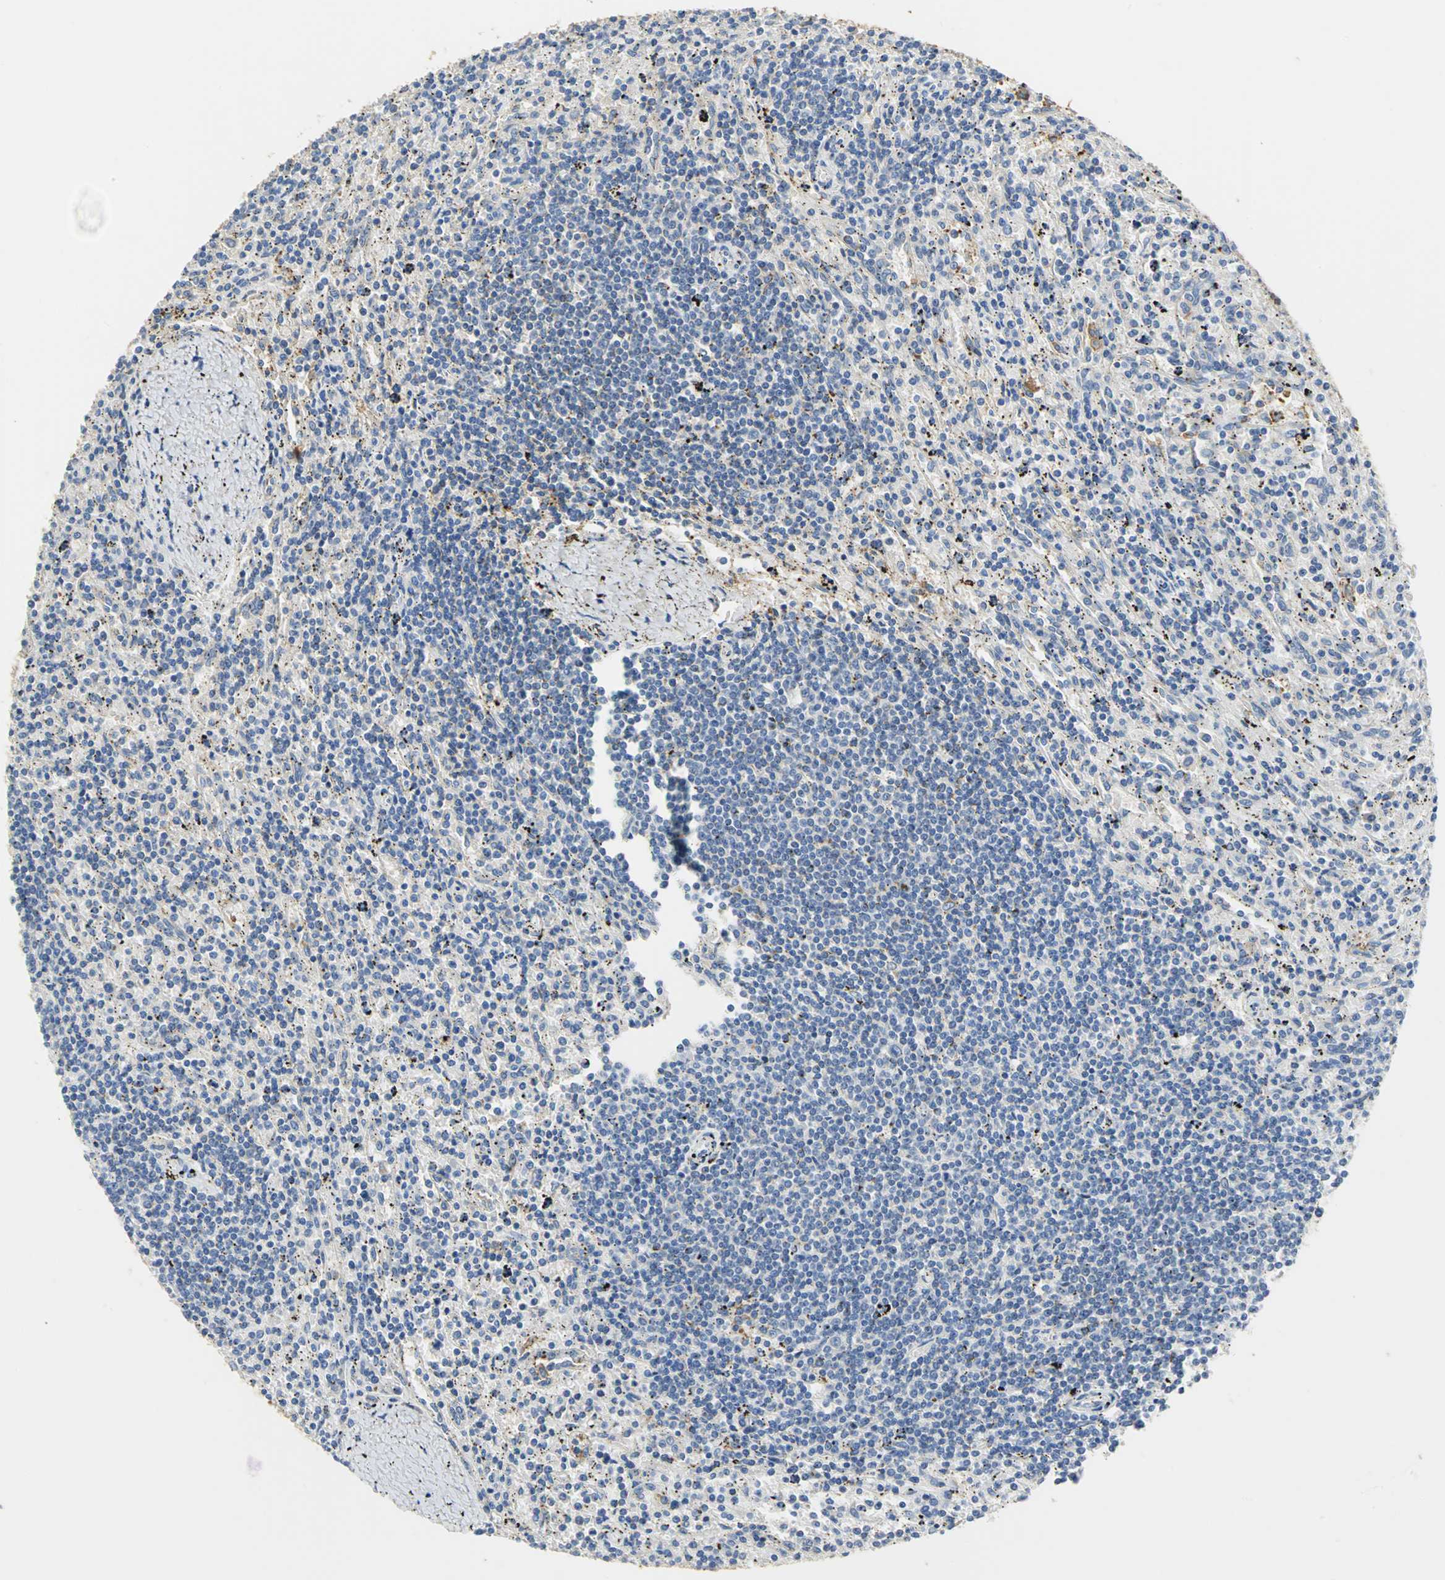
{"staining": {"intensity": "negative", "quantity": "none", "location": "none"}, "tissue": "lymphoma", "cell_type": "Tumor cells", "image_type": "cancer", "snomed": [{"axis": "morphology", "description": "Malignant lymphoma, non-Hodgkin's type, Low grade"}, {"axis": "topography", "description": "Spleen"}], "caption": "Tumor cells are negative for brown protein staining in lymphoma.", "gene": "GYG2", "patient": {"sex": "male", "age": 76}}